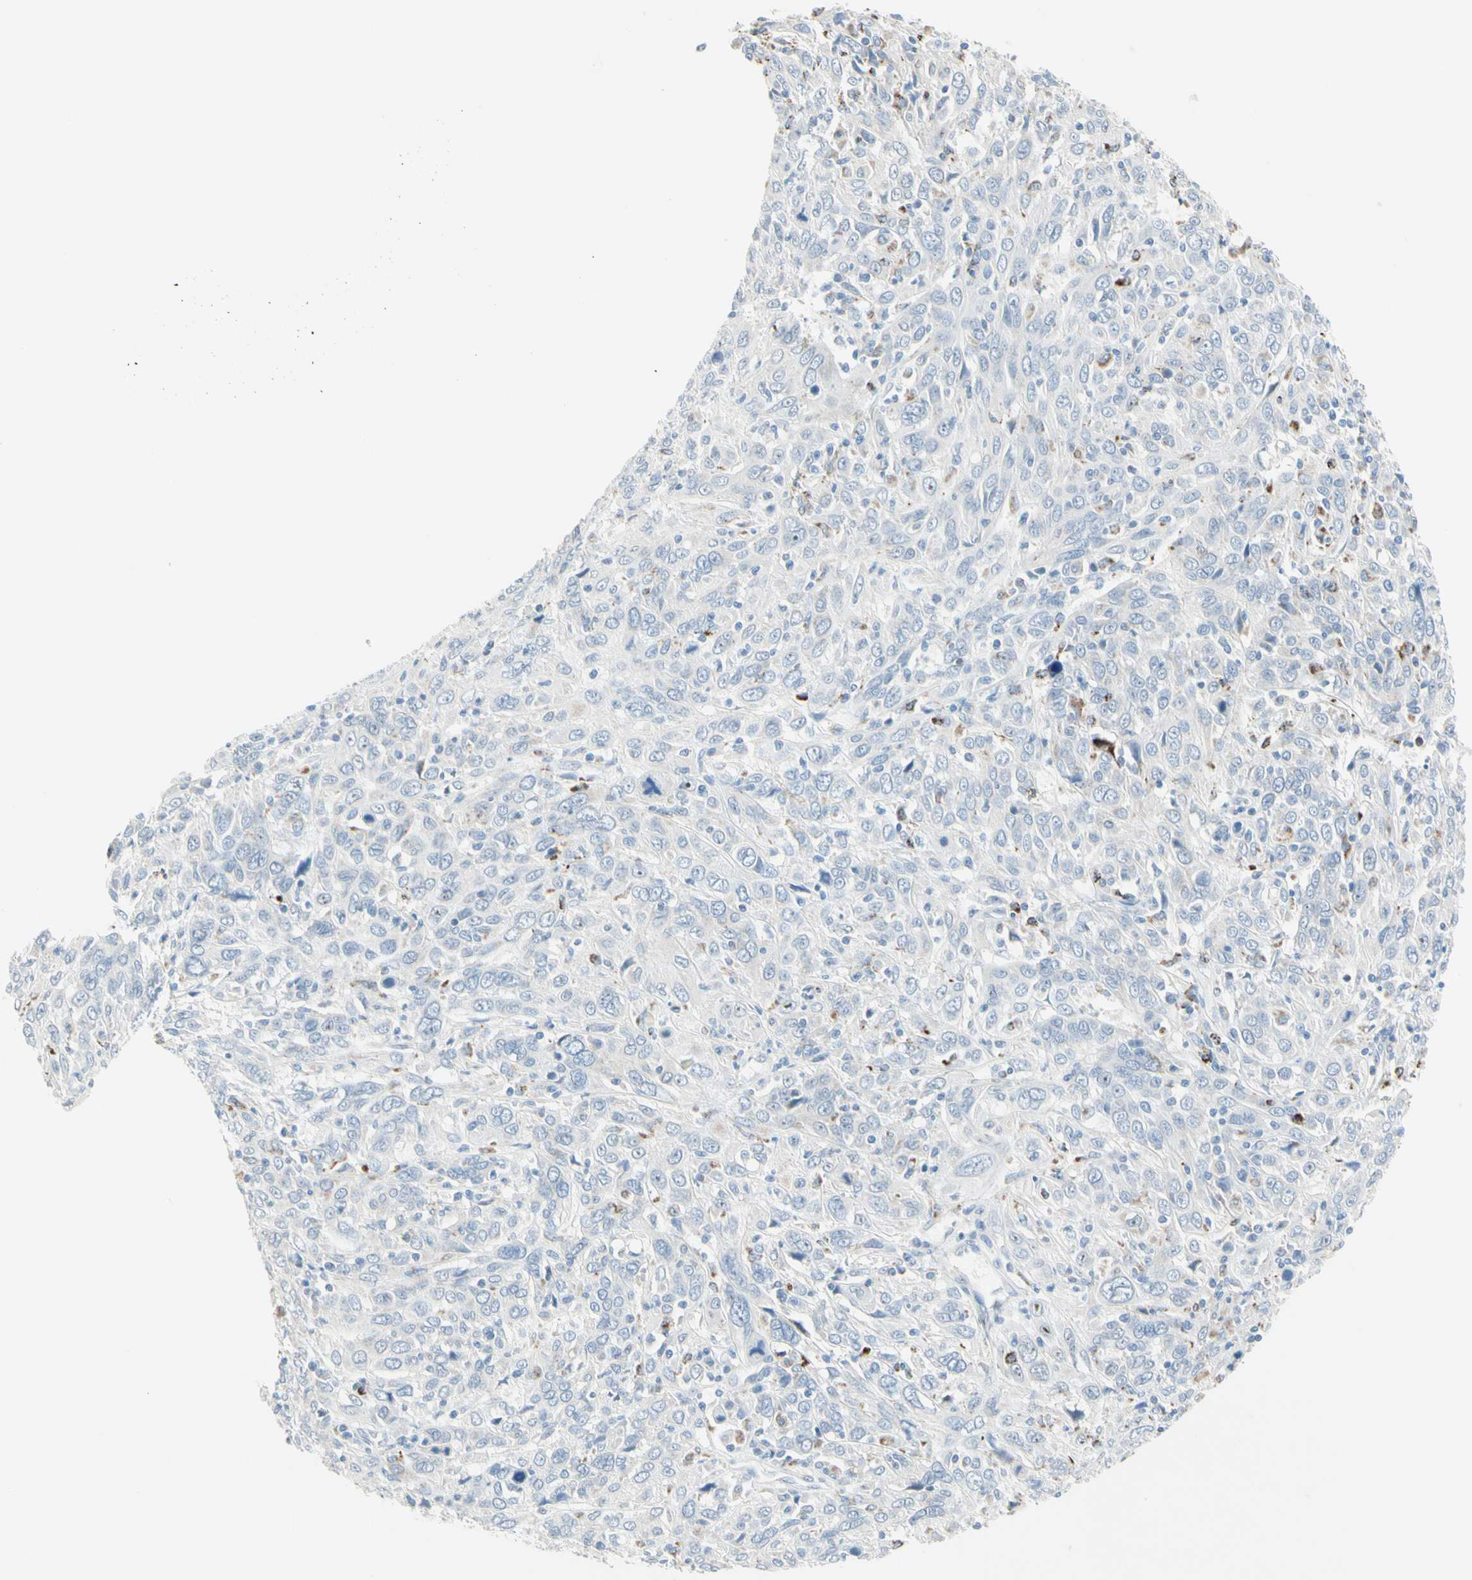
{"staining": {"intensity": "negative", "quantity": "none", "location": "none"}, "tissue": "cervical cancer", "cell_type": "Tumor cells", "image_type": "cancer", "snomed": [{"axis": "morphology", "description": "Squamous cell carcinoma, NOS"}, {"axis": "topography", "description": "Cervix"}], "caption": "This is a photomicrograph of immunohistochemistry staining of cervical cancer, which shows no positivity in tumor cells.", "gene": "CYSLTR1", "patient": {"sex": "female", "age": 46}}